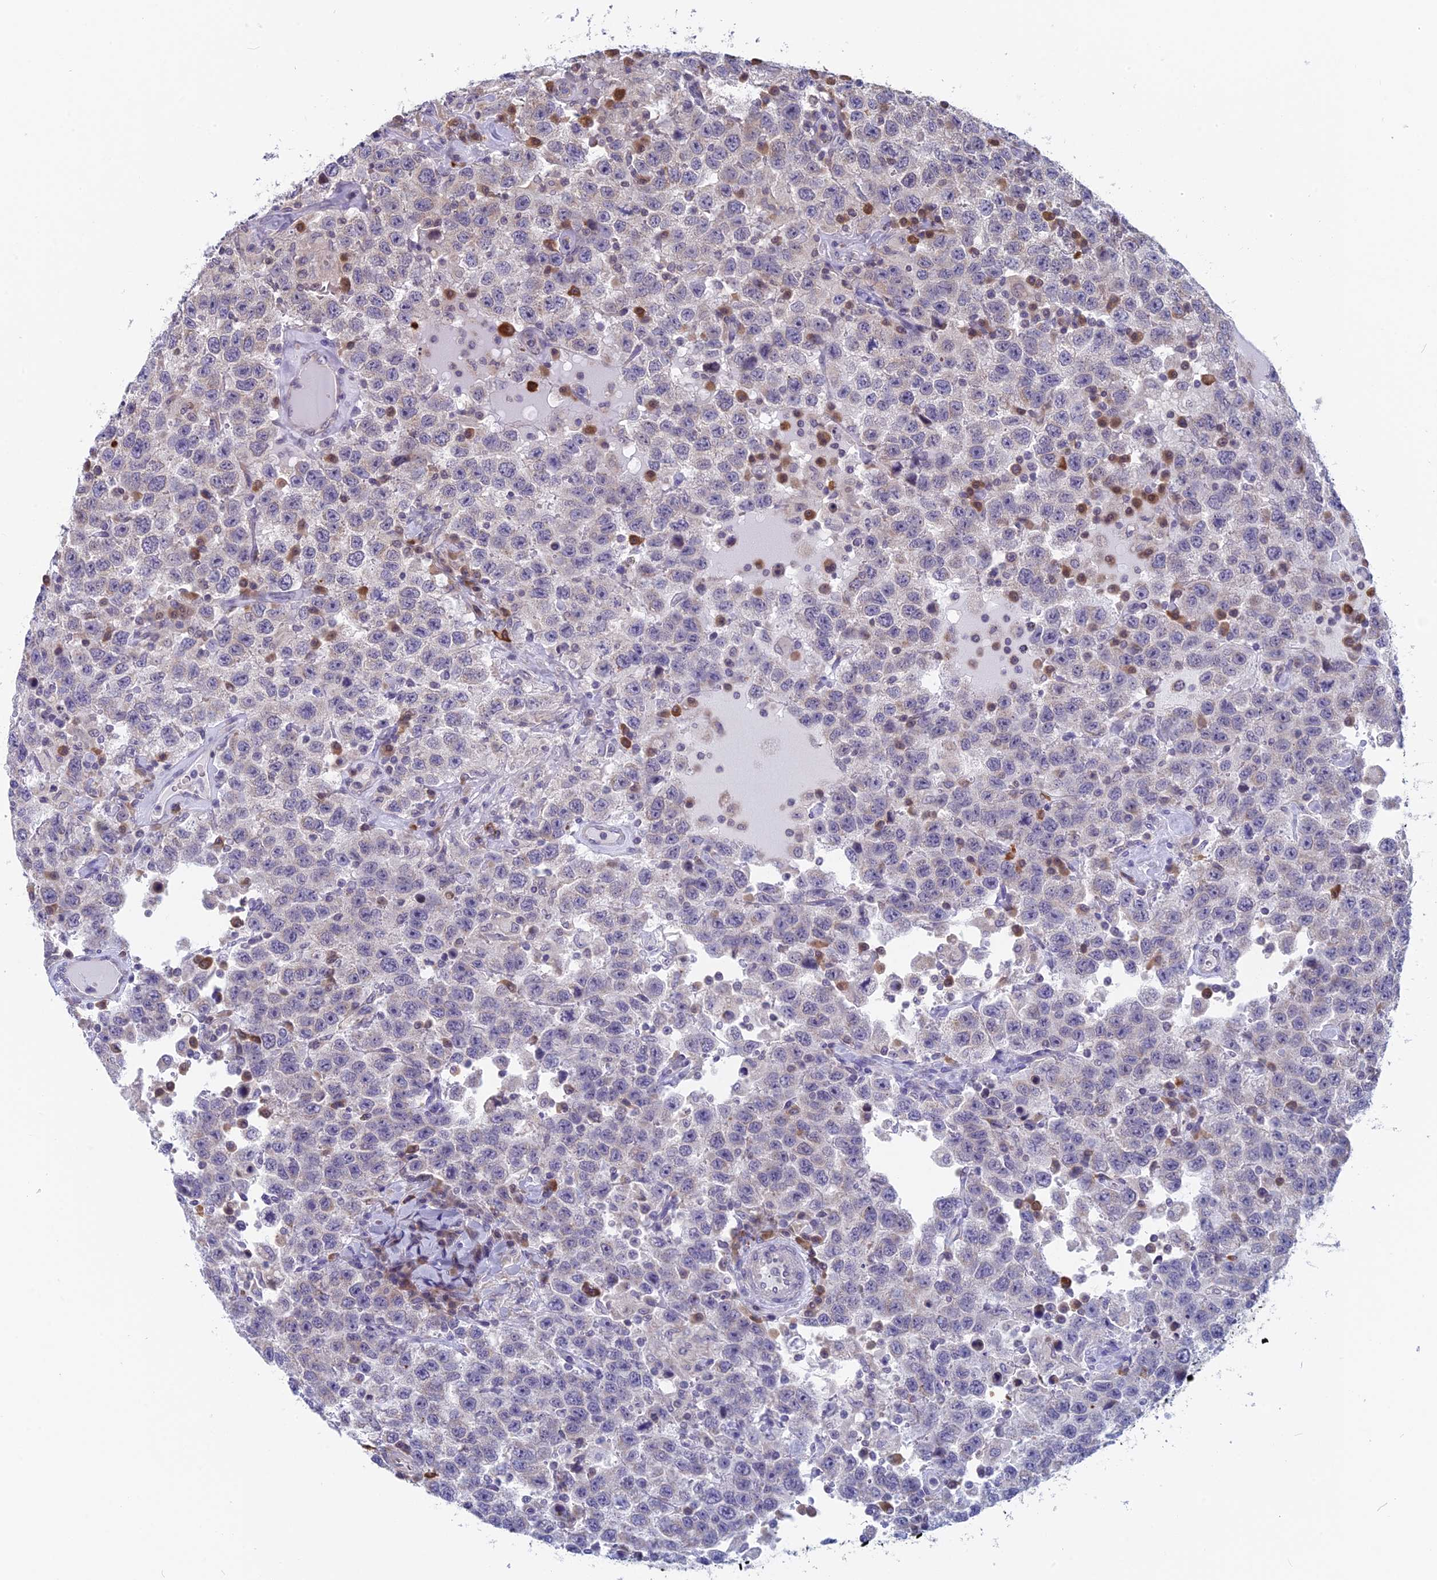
{"staining": {"intensity": "negative", "quantity": "none", "location": "none"}, "tissue": "testis cancer", "cell_type": "Tumor cells", "image_type": "cancer", "snomed": [{"axis": "morphology", "description": "Seminoma, NOS"}, {"axis": "topography", "description": "Testis"}], "caption": "Testis cancer (seminoma) was stained to show a protein in brown. There is no significant expression in tumor cells.", "gene": "MRI1", "patient": {"sex": "male", "age": 41}}